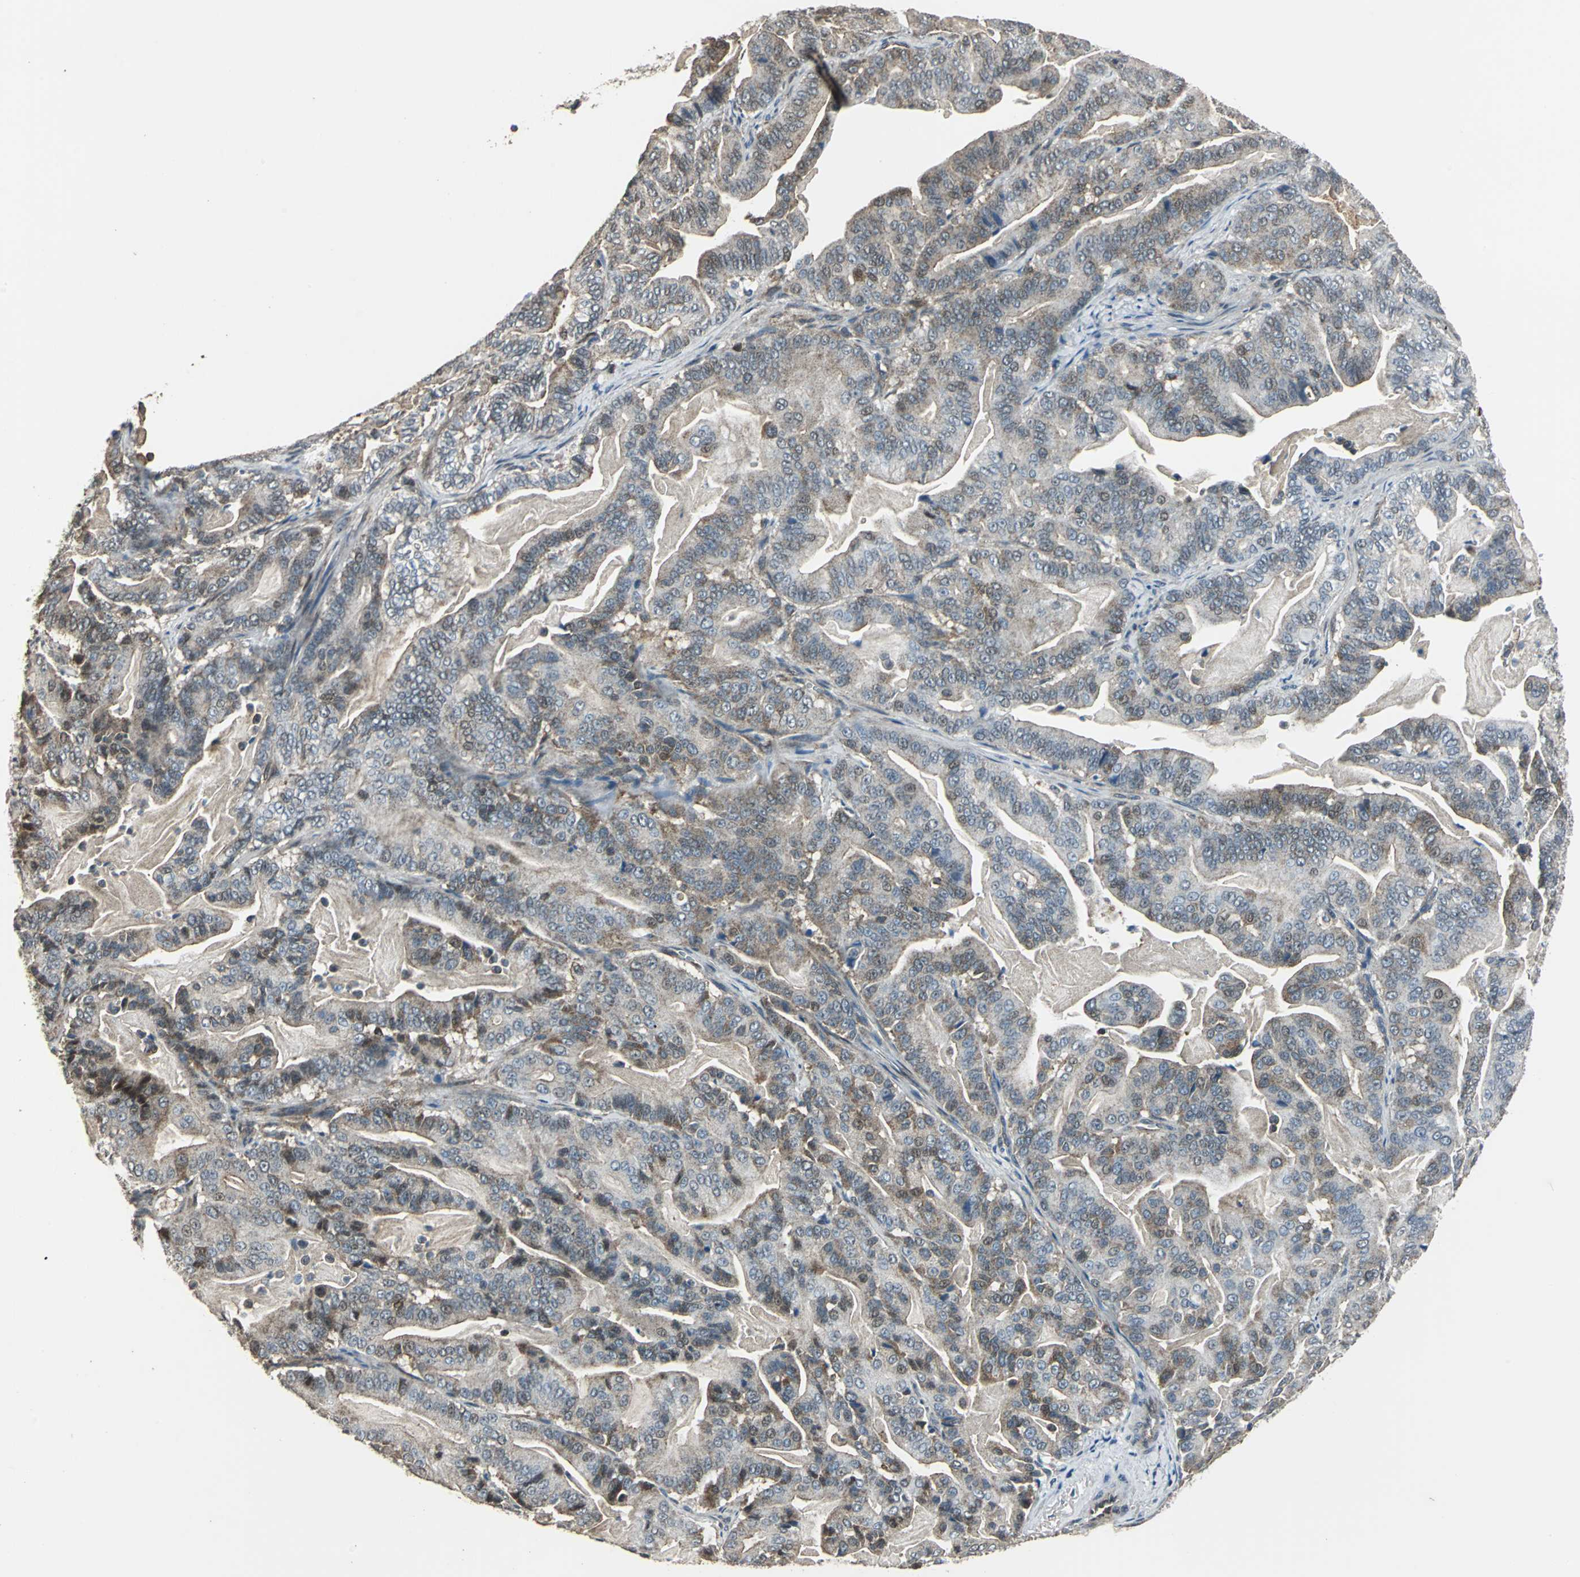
{"staining": {"intensity": "weak", "quantity": "25%-75%", "location": "cytoplasmic/membranous"}, "tissue": "pancreatic cancer", "cell_type": "Tumor cells", "image_type": "cancer", "snomed": [{"axis": "morphology", "description": "Adenocarcinoma, NOS"}, {"axis": "topography", "description": "Pancreas"}], "caption": "A micrograph of pancreatic cancer (adenocarcinoma) stained for a protein demonstrates weak cytoplasmic/membranous brown staining in tumor cells.", "gene": "DNAJB4", "patient": {"sex": "male", "age": 63}}